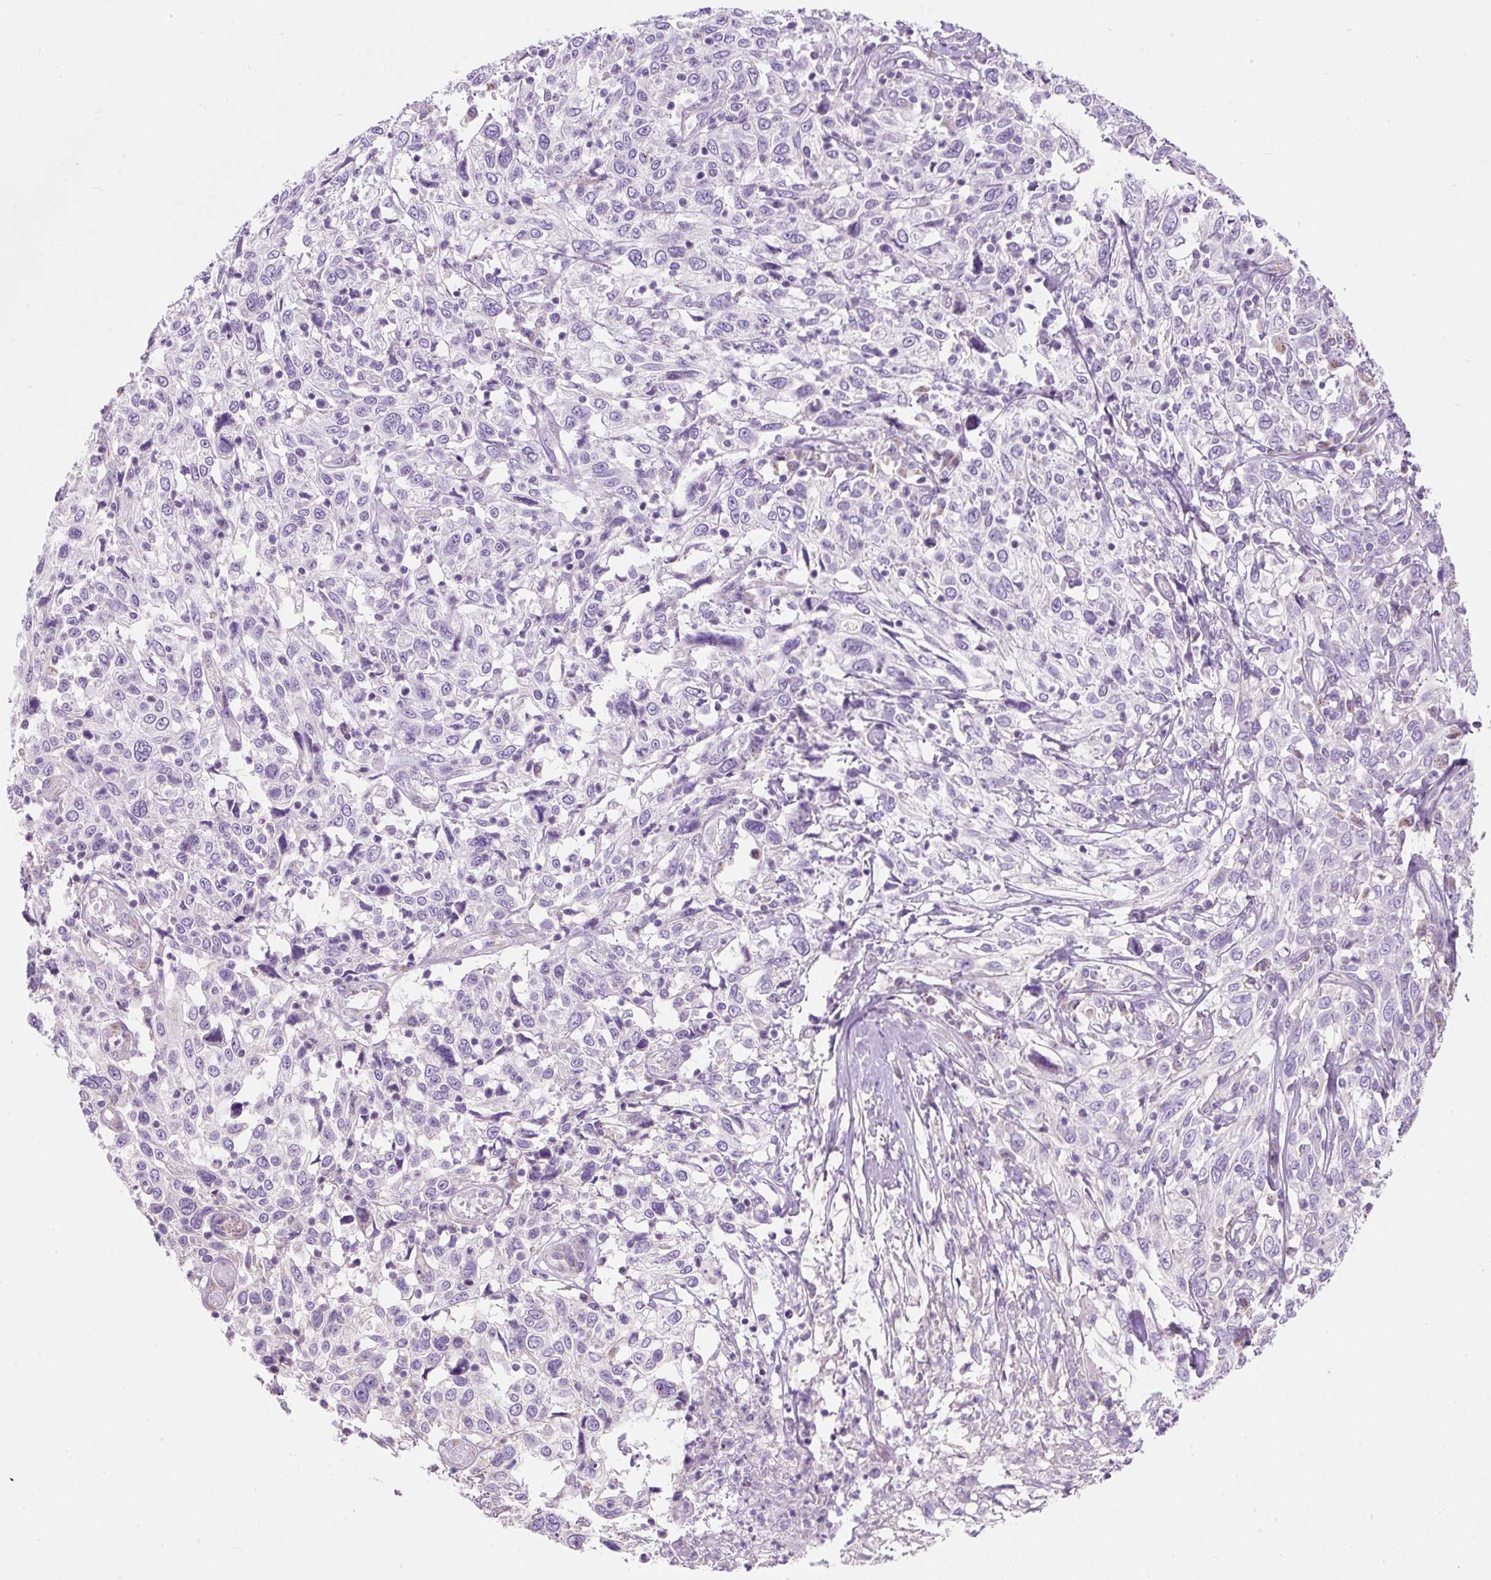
{"staining": {"intensity": "negative", "quantity": "none", "location": "none"}, "tissue": "cervical cancer", "cell_type": "Tumor cells", "image_type": "cancer", "snomed": [{"axis": "morphology", "description": "Squamous cell carcinoma, NOS"}, {"axis": "topography", "description": "Cervix"}], "caption": "Tumor cells are negative for protein expression in human cervical squamous cell carcinoma.", "gene": "SUSD5", "patient": {"sex": "female", "age": 46}}